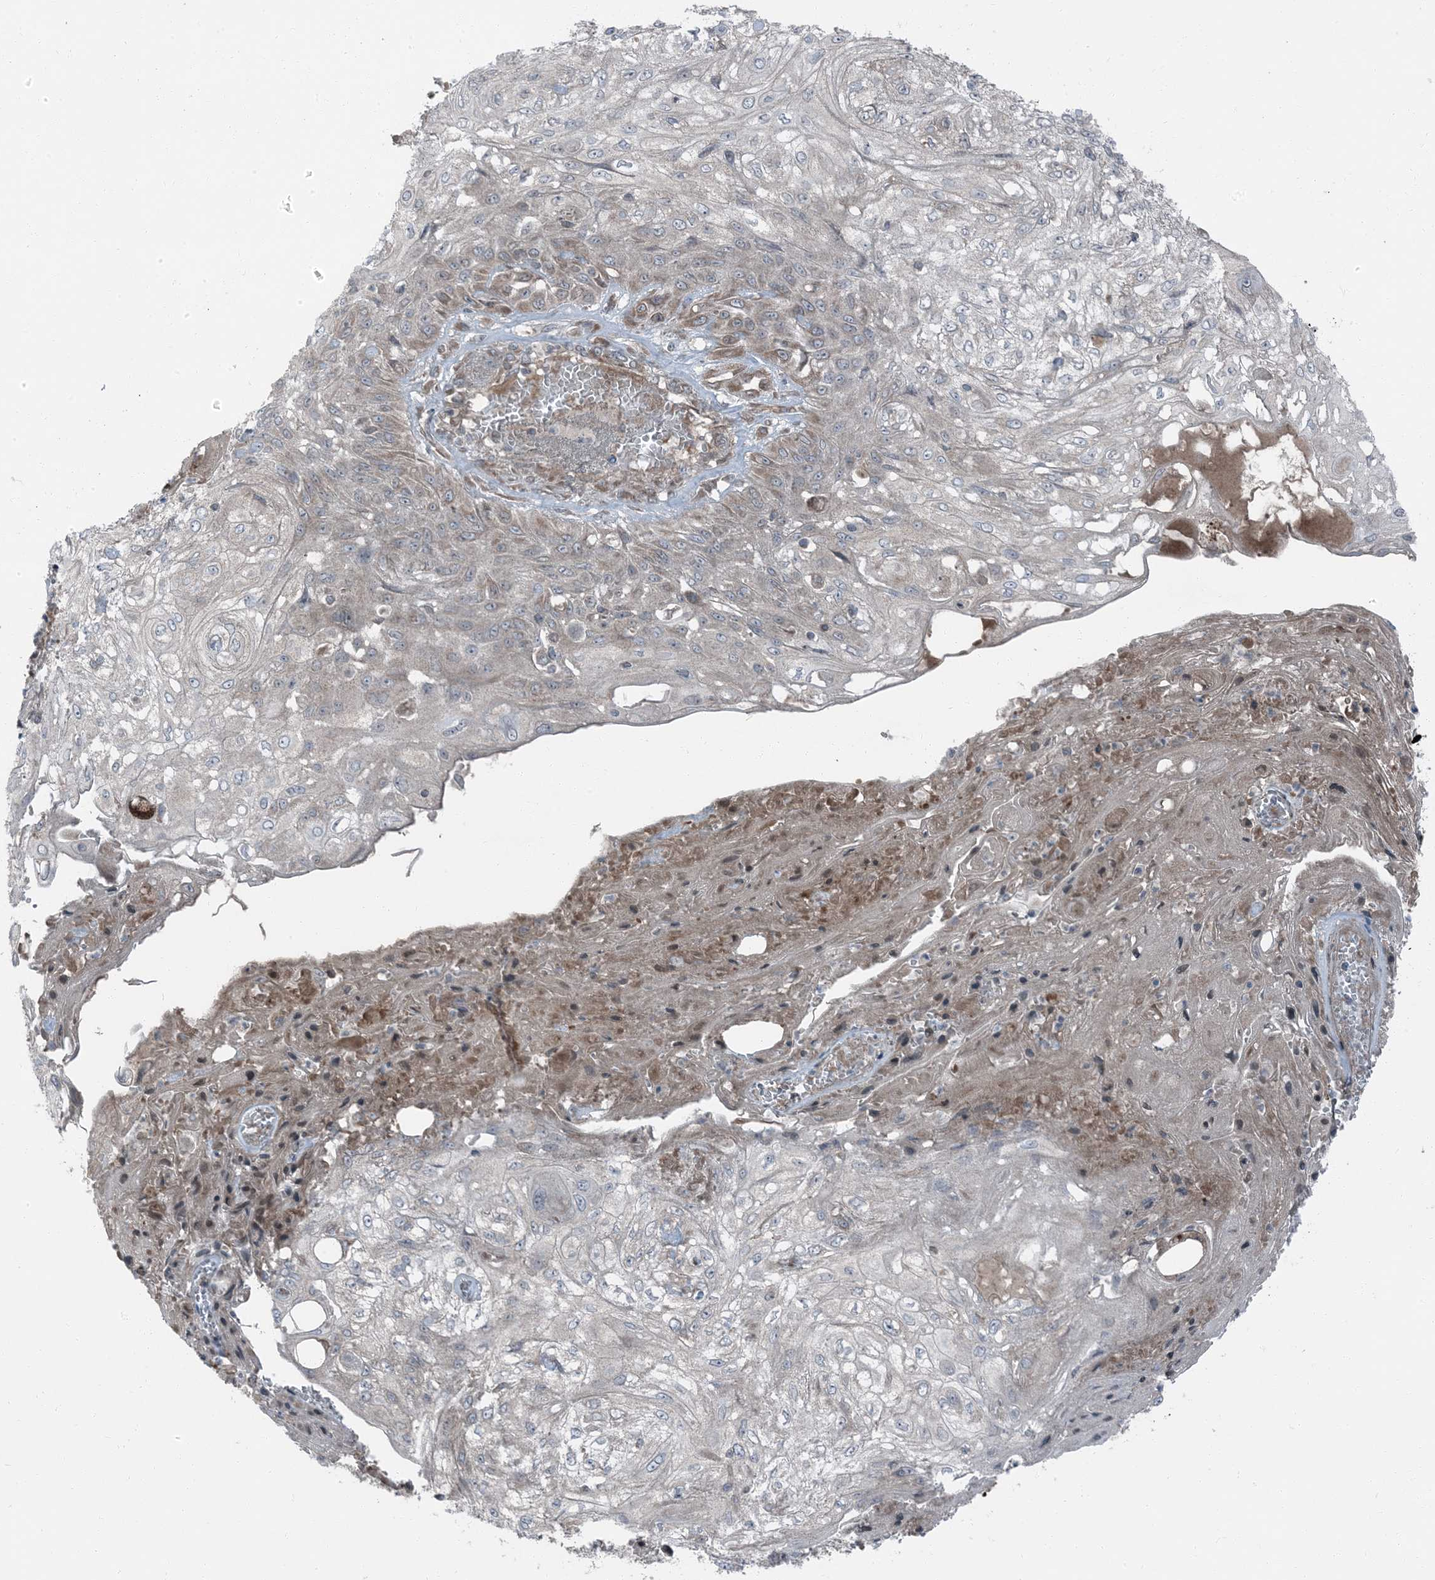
{"staining": {"intensity": "negative", "quantity": "none", "location": "none"}, "tissue": "skin cancer", "cell_type": "Tumor cells", "image_type": "cancer", "snomed": [{"axis": "morphology", "description": "Squamous cell carcinoma, NOS"}, {"axis": "morphology", "description": "Squamous cell carcinoma, metastatic, NOS"}, {"axis": "topography", "description": "Skin"}, {"axis": "topography", "description": "Lymph node"}], "caption": "This is a histopathology image of immunohistochemistry (IHC) staining of skin cancer (squamous cell carcinoma), which shows no expression in tumor cells.", "gene": "RAB3GAP1", "patient": {"sex": "male", "age": 75}}